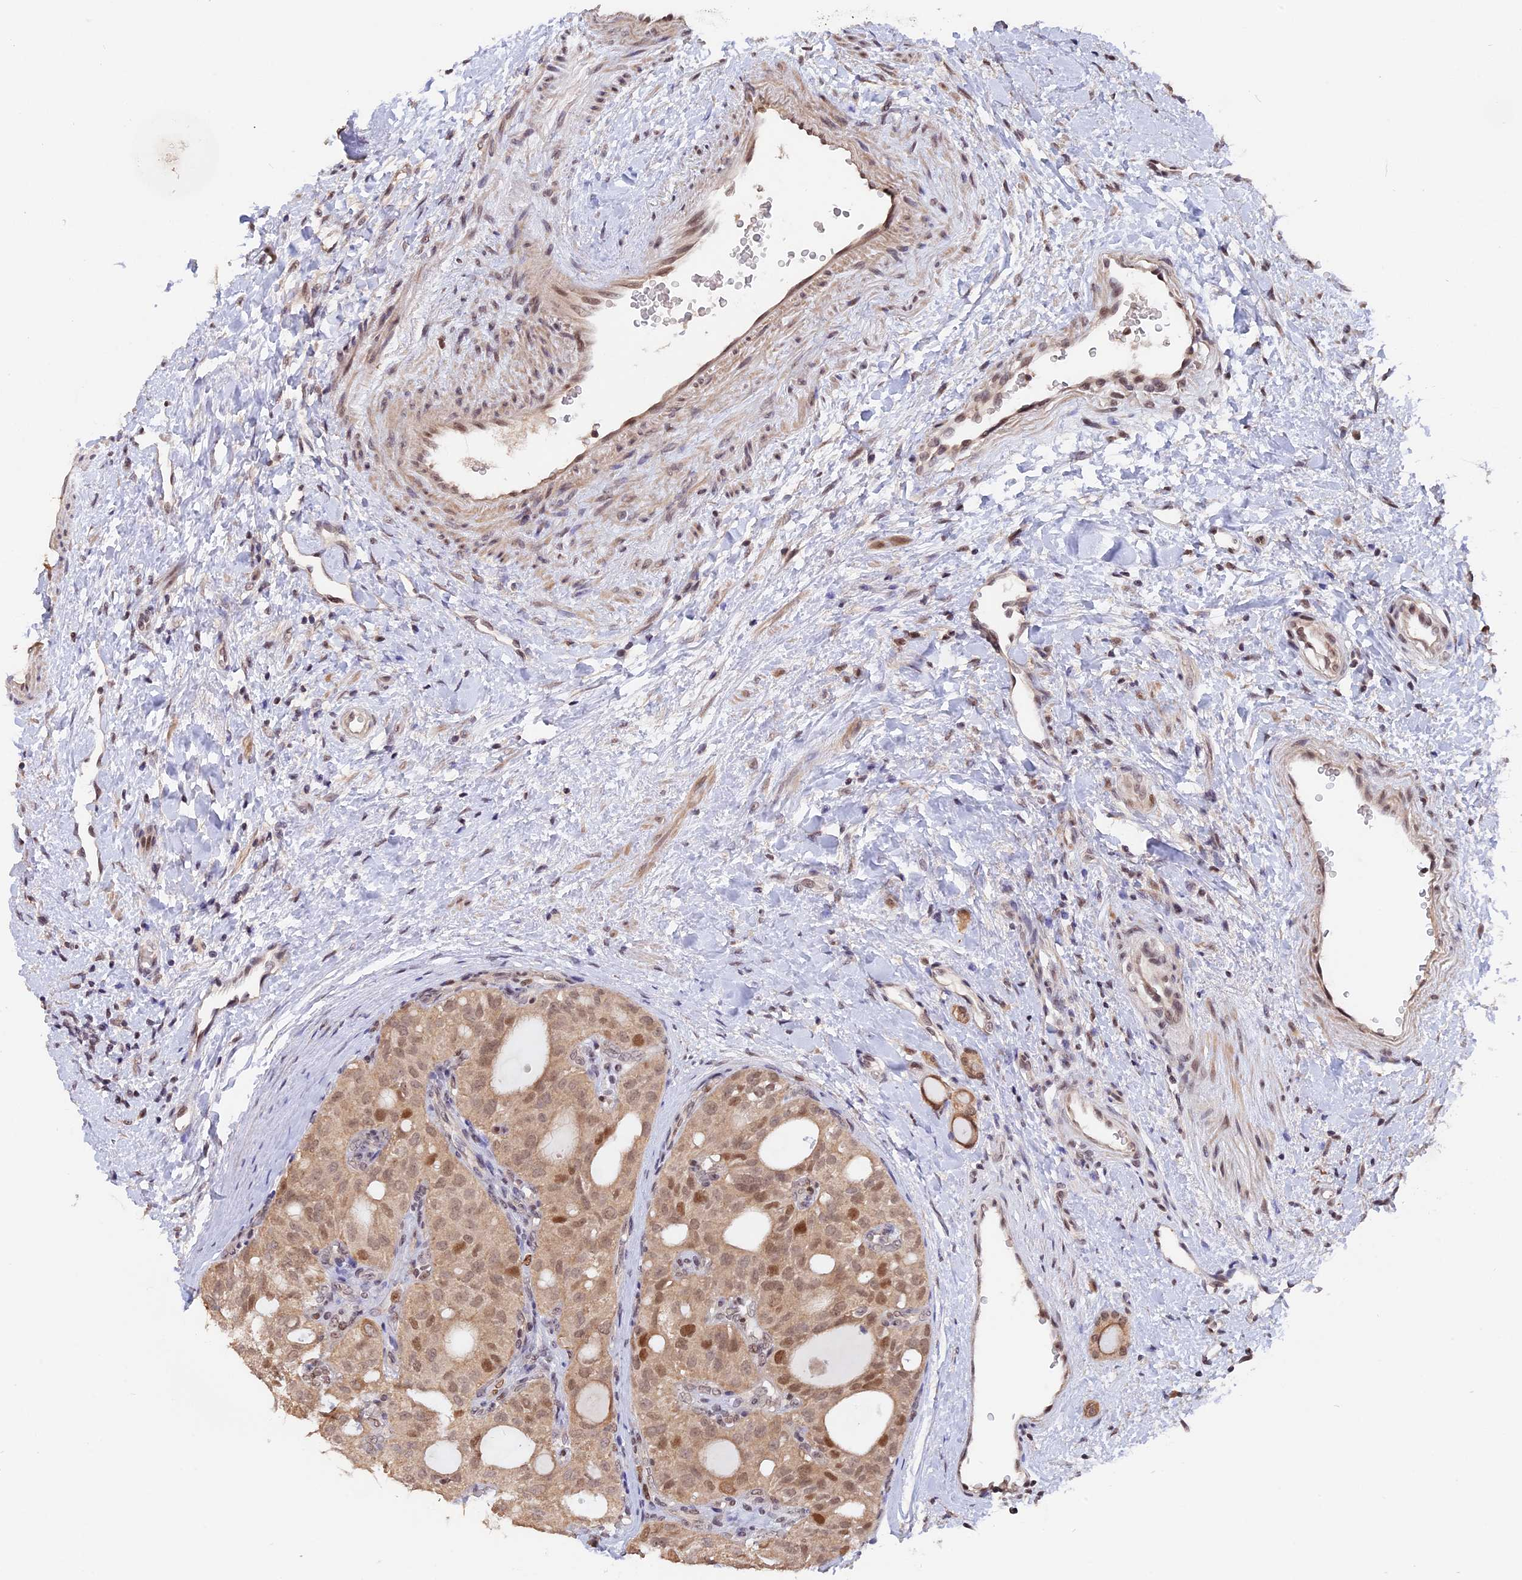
{"staining": {"intensity": "moderate", "quantity": "<25%", "location": "nuclear"}, "tissue": "thyroid cancer", "cell_type": "Tumor cells", "image_type": "cancer", "snomed": [{"axis": "morphology", "description": "Follicular adenoma carcinoma, NOS"}, {"axis": "topography", "description": "Thyroid gland"}], "caption": "Immunohistochemistry (IHC) image of thyroid cancer (follicular adenoma carcinoma) stained for a protein (brown), which reveals low levels of moderate nuclear positivity in about <25% of tumor cells.", "gene": "RFC5", "patient": {"sex": "male", "age": 75}}